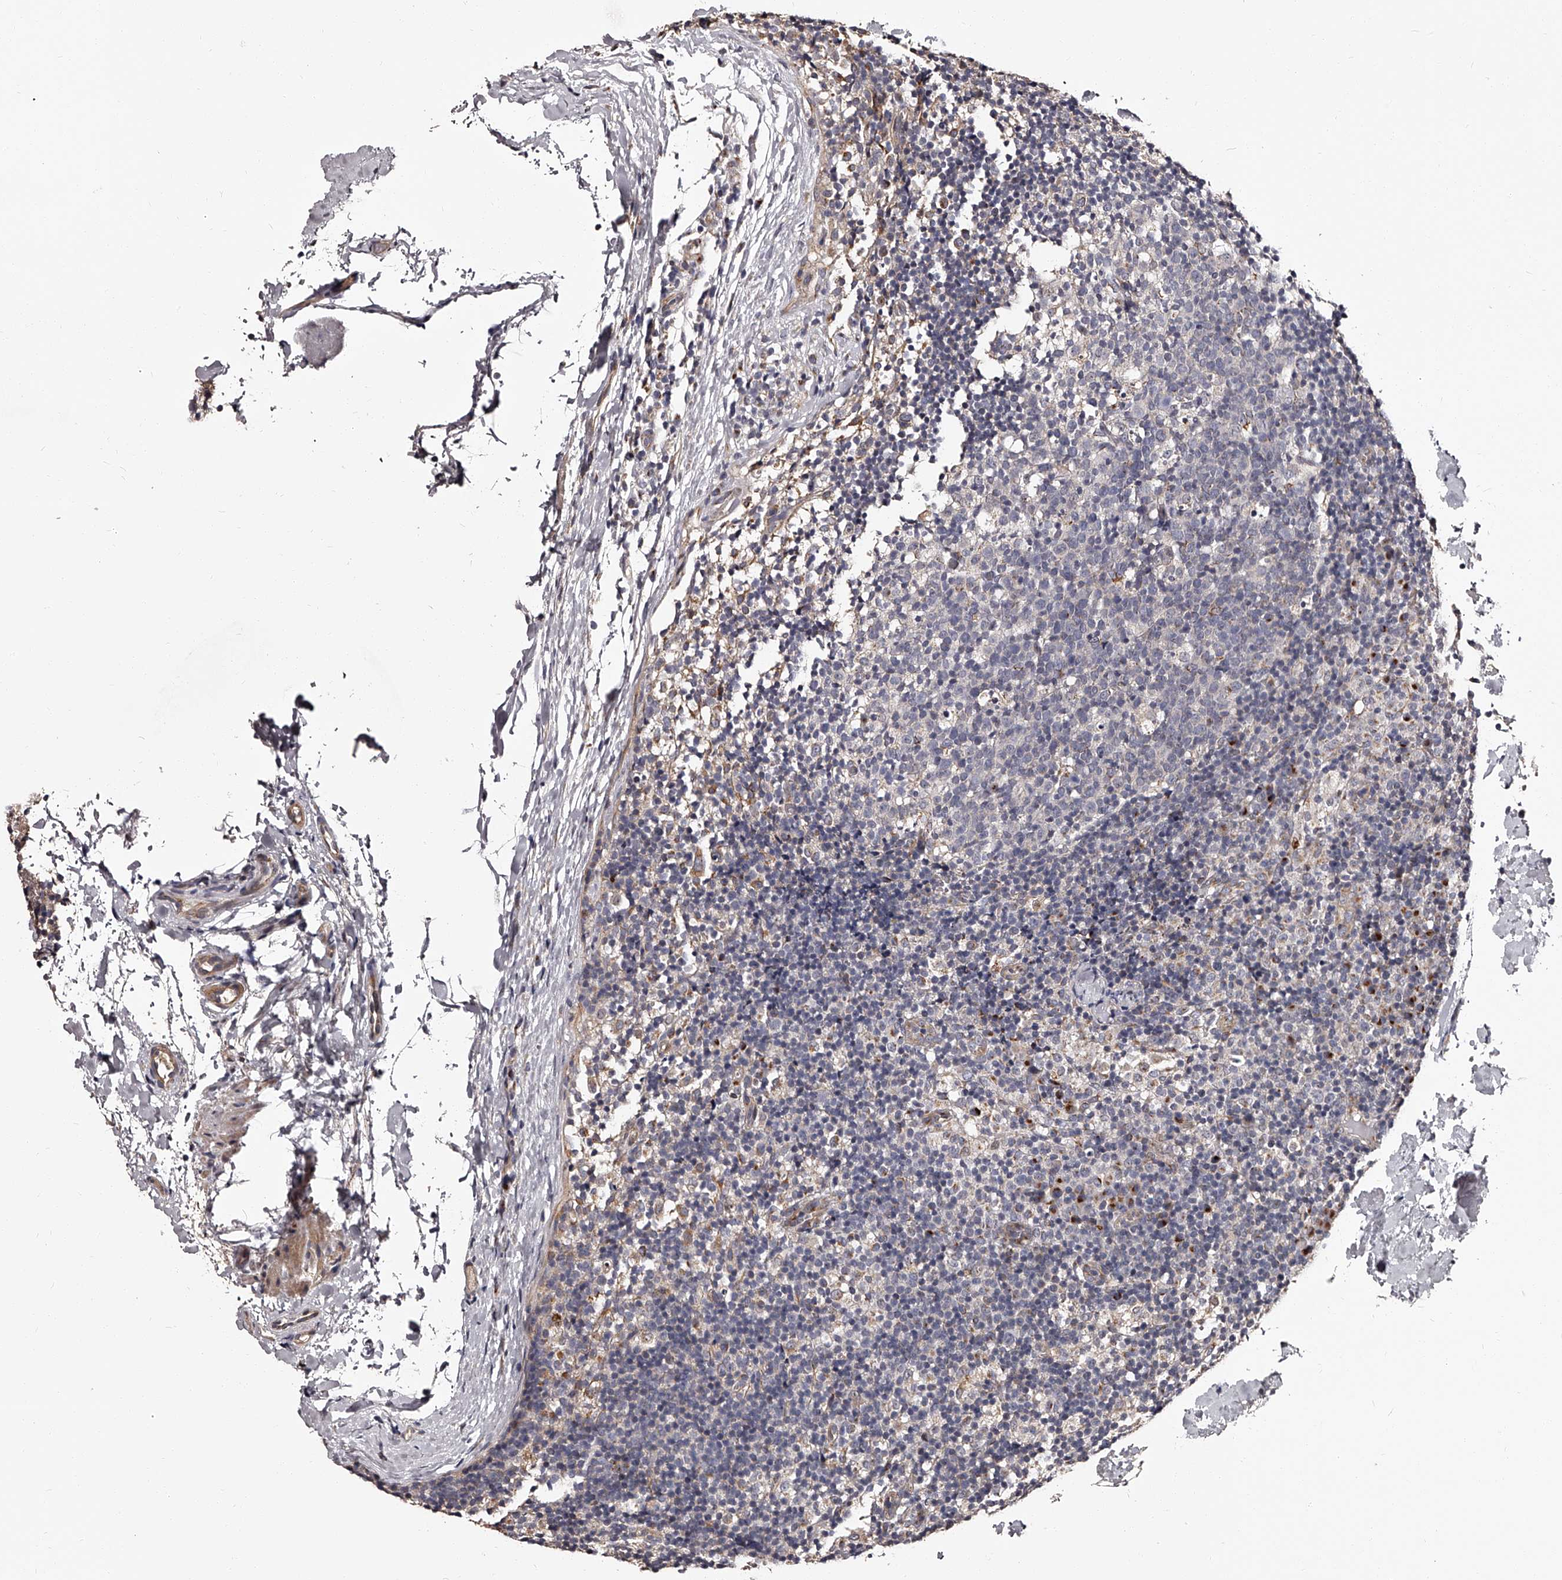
{"staining": {"intensity": "negative", "quantity": "none", "location": "none"}, "tissue": "lymph node", "cell_type": "Germinal center cells", "image_type": "normal", "snomed": [{"axis": "morphology", "description": "Normal tissue, NOS"}, {"axis": "morphology", "description": "Inflammation, NOS"}, {"axis": "topography", "description": "Lymph node"}], "caption": "This is an immunohistochemistry micrograph of benign lymph node. There is no staining in germinal center cells.", "gene": "RSC1A1", "patient": {"sex": "male", "age": 55}}